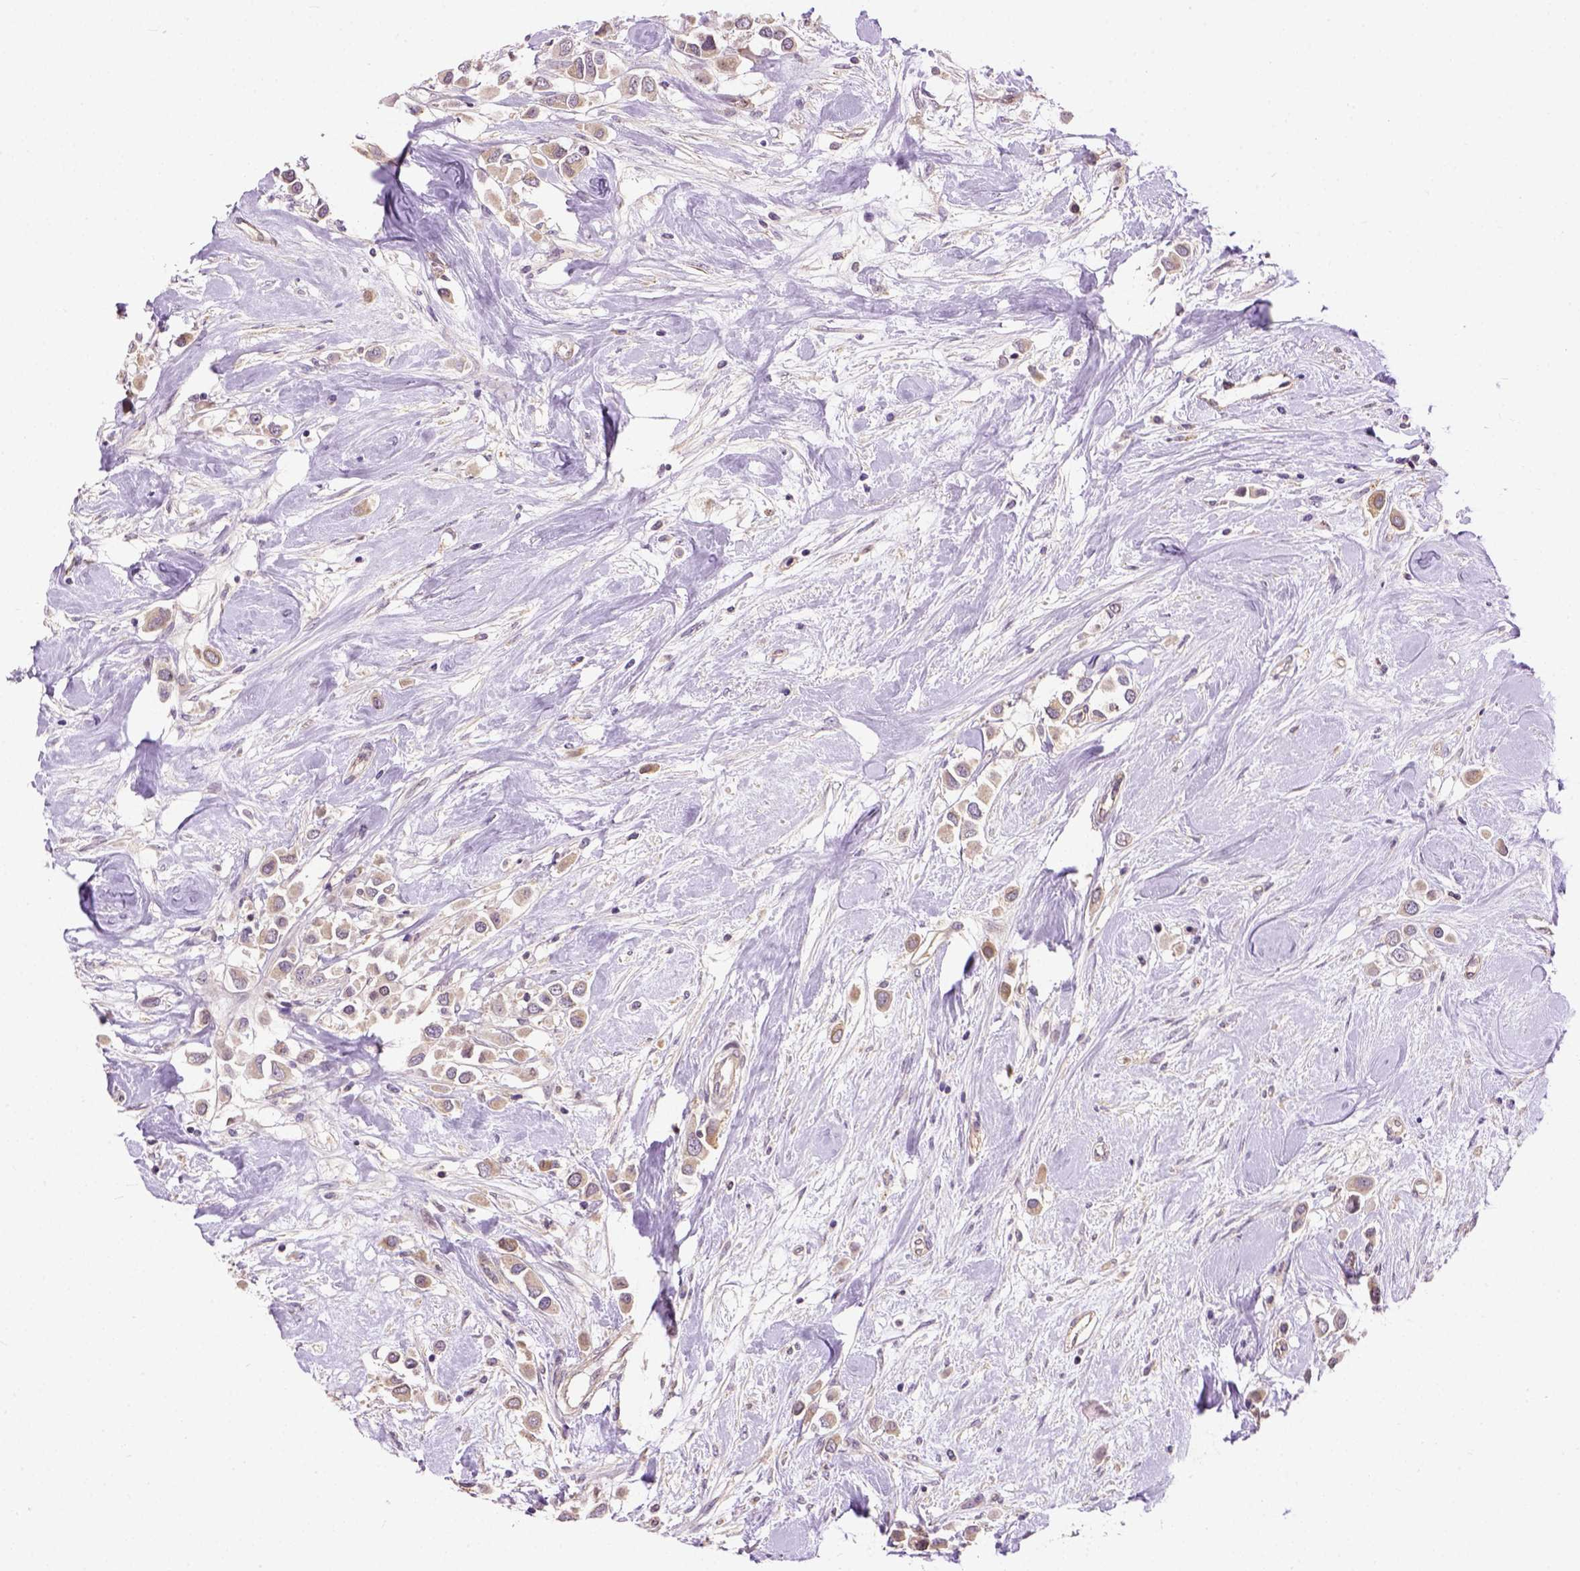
{"staining": {"intensity": "weak", "quantity": "25%-75%", "location": "cytoplasmic/membranous"}, "tissue": "breast cancer", "cell_type": "Tumor cells", "image_type": "cancer", "snomed": [{"axis": "morphology", "description": "Duct carcinoma"}, {"axis": "topography", "description": "Breast"}], "caption": "Human invasive ductal carcinoma (breast) stained with a brown dye shows weak cytoplasmic/membranous positive expression in about 25%-75% of tumor cells.", "gene": "KAZN", "patient": {"sex": "female", "age": 61}}